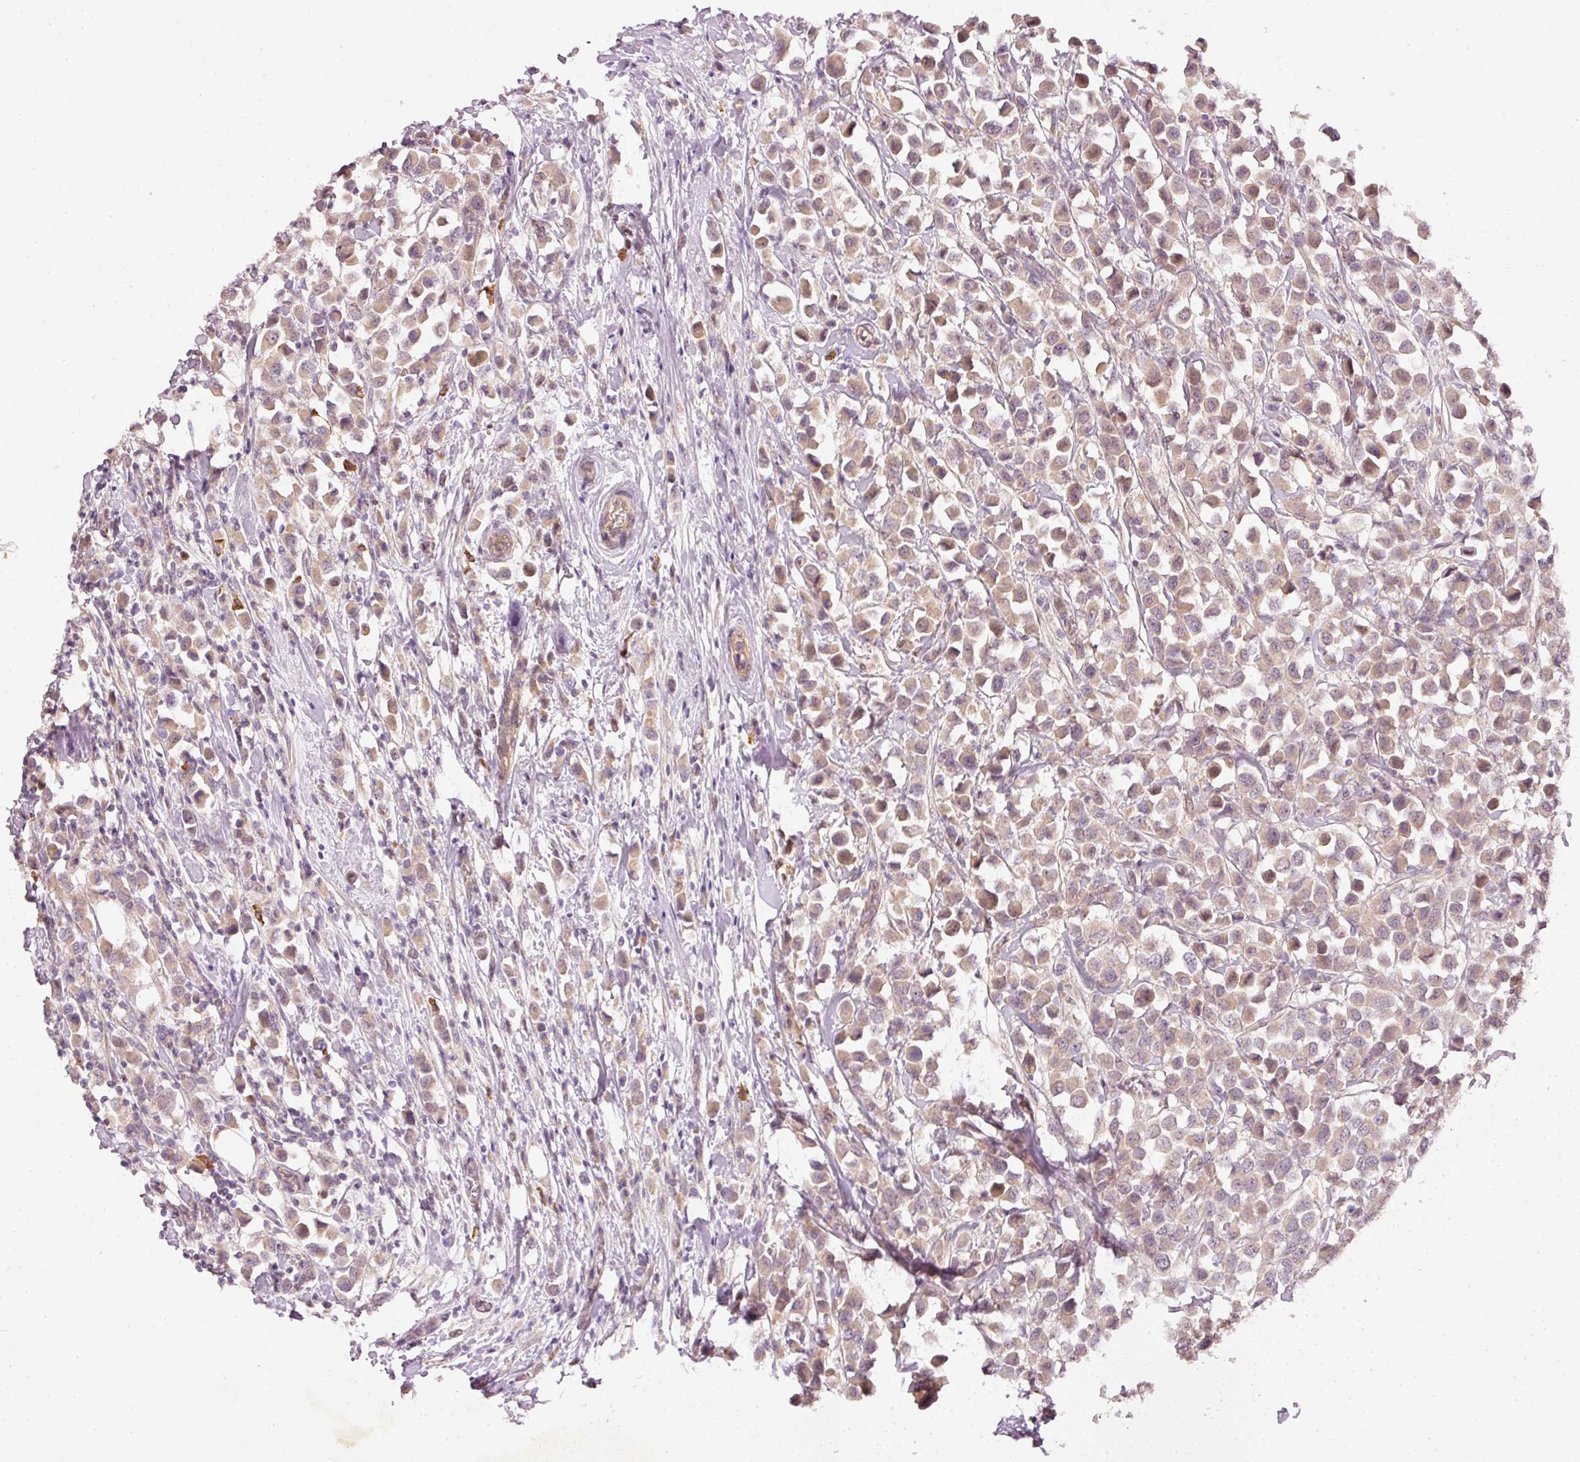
{"staining": {"intensity": "weak", "quantity": ">75%", "location": "cytoplasmic/membranous"}, "tissue": "breast cancer", "cell_type": "Tumor cells", "image_type": "cancer", "snomed": [{"axis": "morphology", "description": "Duct carcinoma"}, {"axis": "topography", "description": "Breast"}], "caption": "Weak cytoplasmic/membranous positivity is identified in about >75% of tumor cells in infiltrating ductal carcinoma (breast).", "gene": "RGL2", "patient": {"sex": "female", "age": 61}}